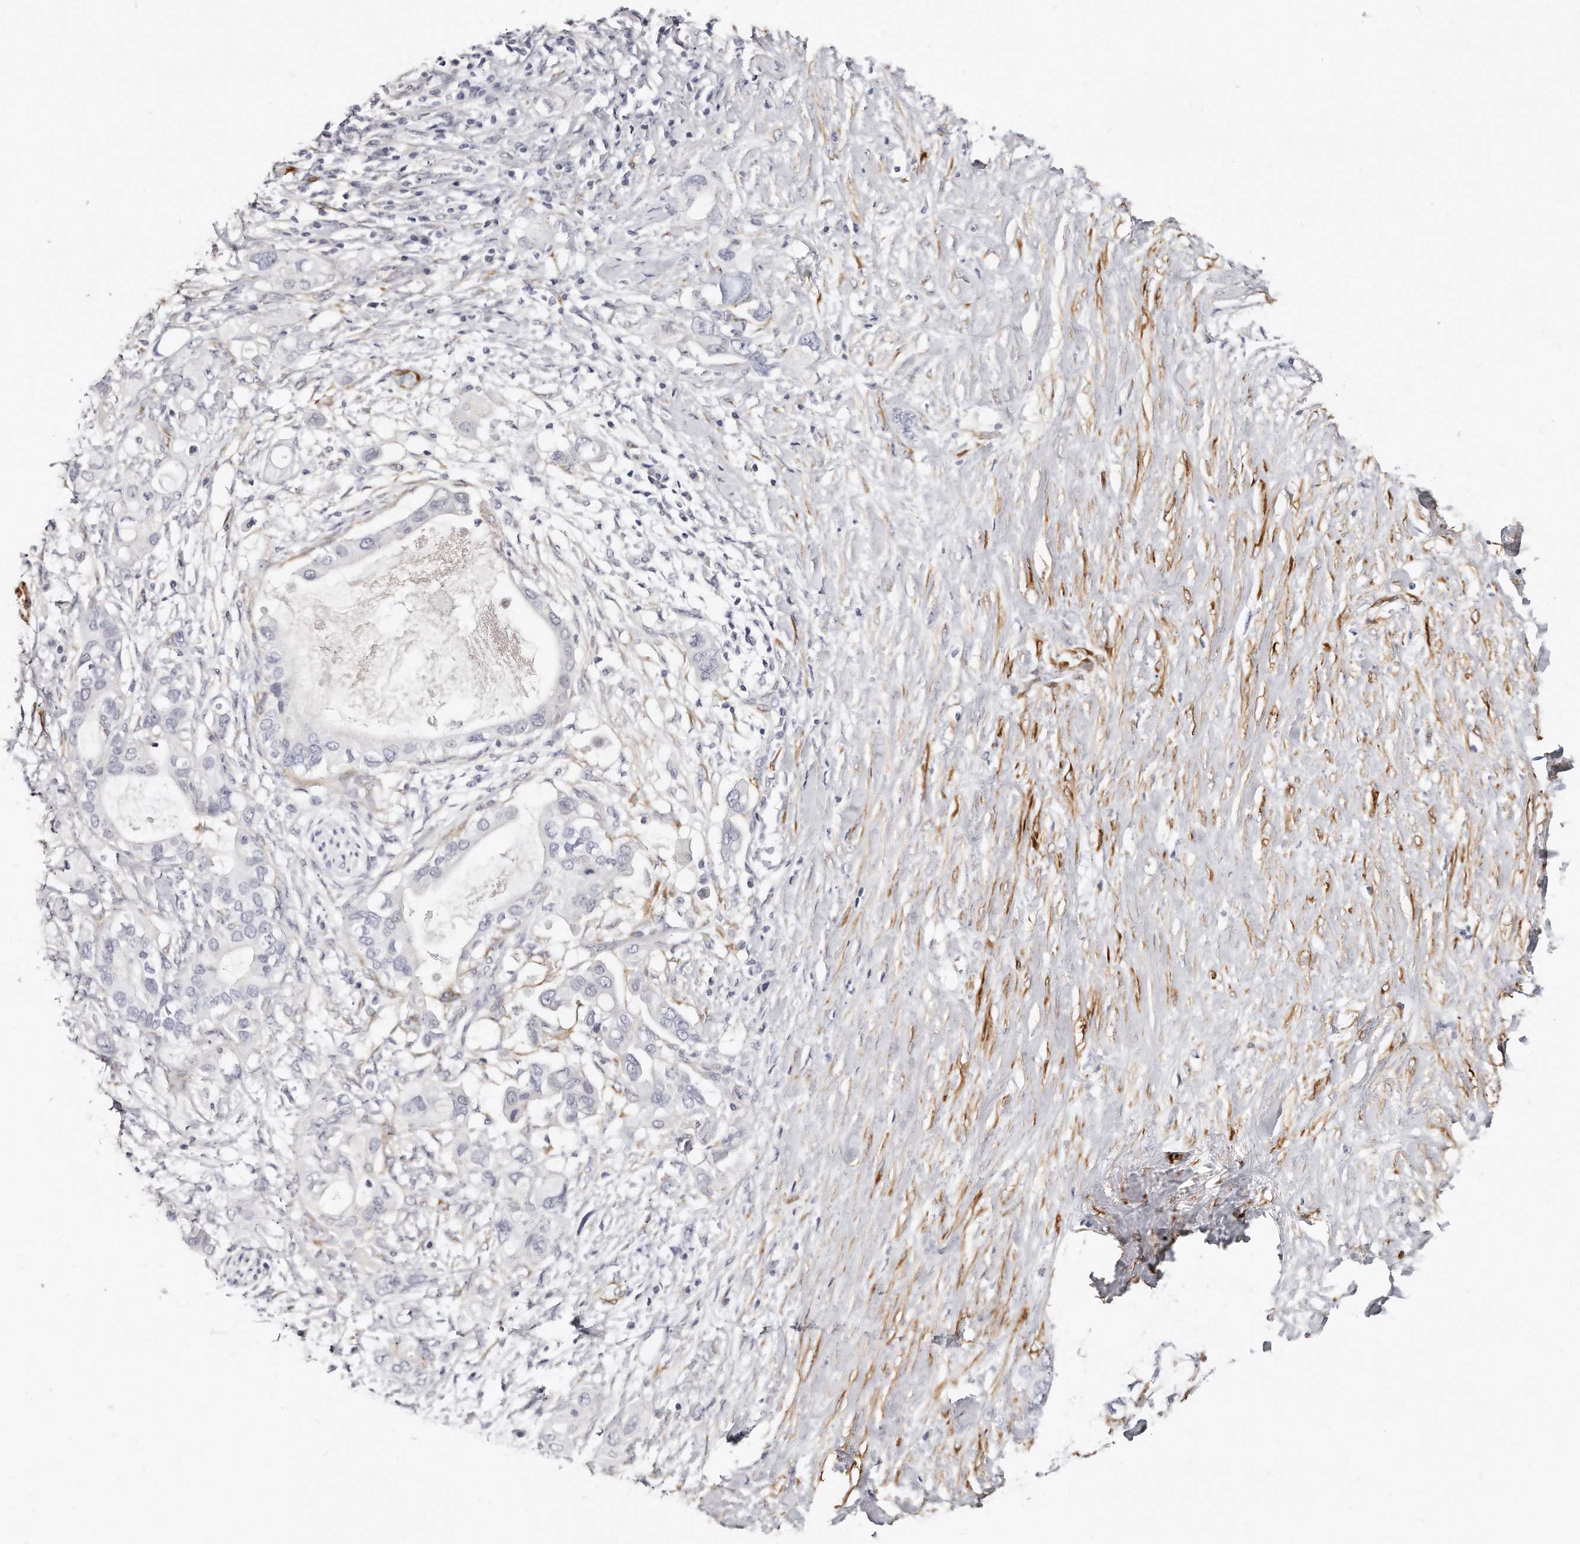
{"staining": {"intensity": "negative", "quantity": "none", "location": "none"}, "tissue": "pancreatic cancer", "cell_type": "Tumor cells", "image_type": "cancer", "snomed": [{"axis": "morphology", "description": "Adenocarcinoma, NOS"}, {"axis": "topography", "description": "Pancreas"}], "caption": "Pancreatic cancer stained for a protein using IHC demonstrates no expression tumor cells.", "gene": "LMOD1", "patient": {"sex": "female", "age": 56}}